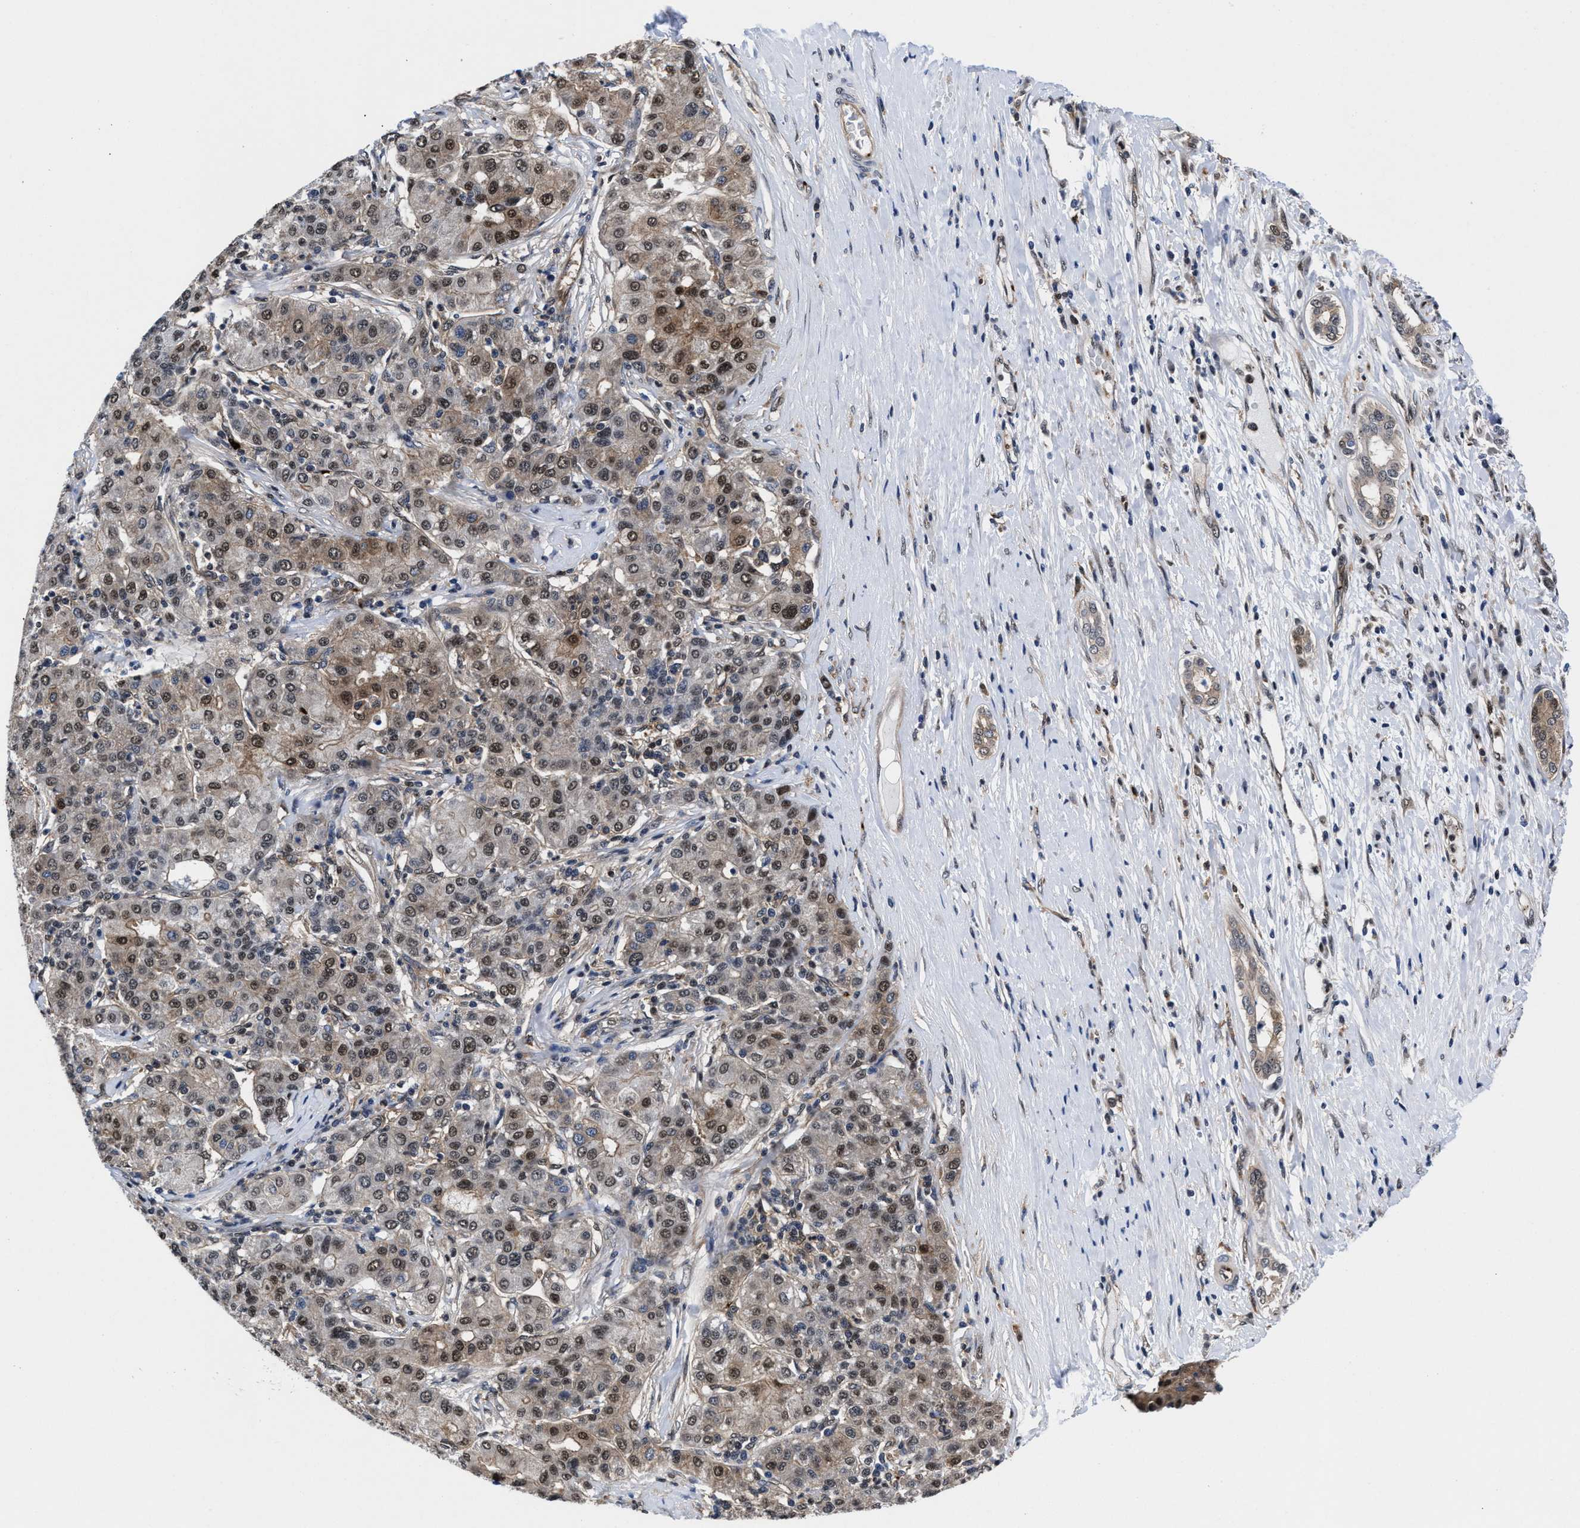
{"staining": {"intensity": "moderate", "quantity": ">75%", "location": "cytoplasmic/membranous,nuclear"}, "tissue": "liver cancer", "cell_type": "Tumor cells", "image_type": "cancer", "snomed": [{"axis": "morphology", "description": "Carcinoma, Hepatocellular, NOS"}, {"axis": "topography", "description": "Liver"}], "caption": "About >75% of tumor cells in liver cancer display moderate cytoplasmic/membranous and nuclear protein staining as visualized by brown immunohistochemical staining.", "gene": "ACLY", "patient": {"sex": "male", "age": 65}}